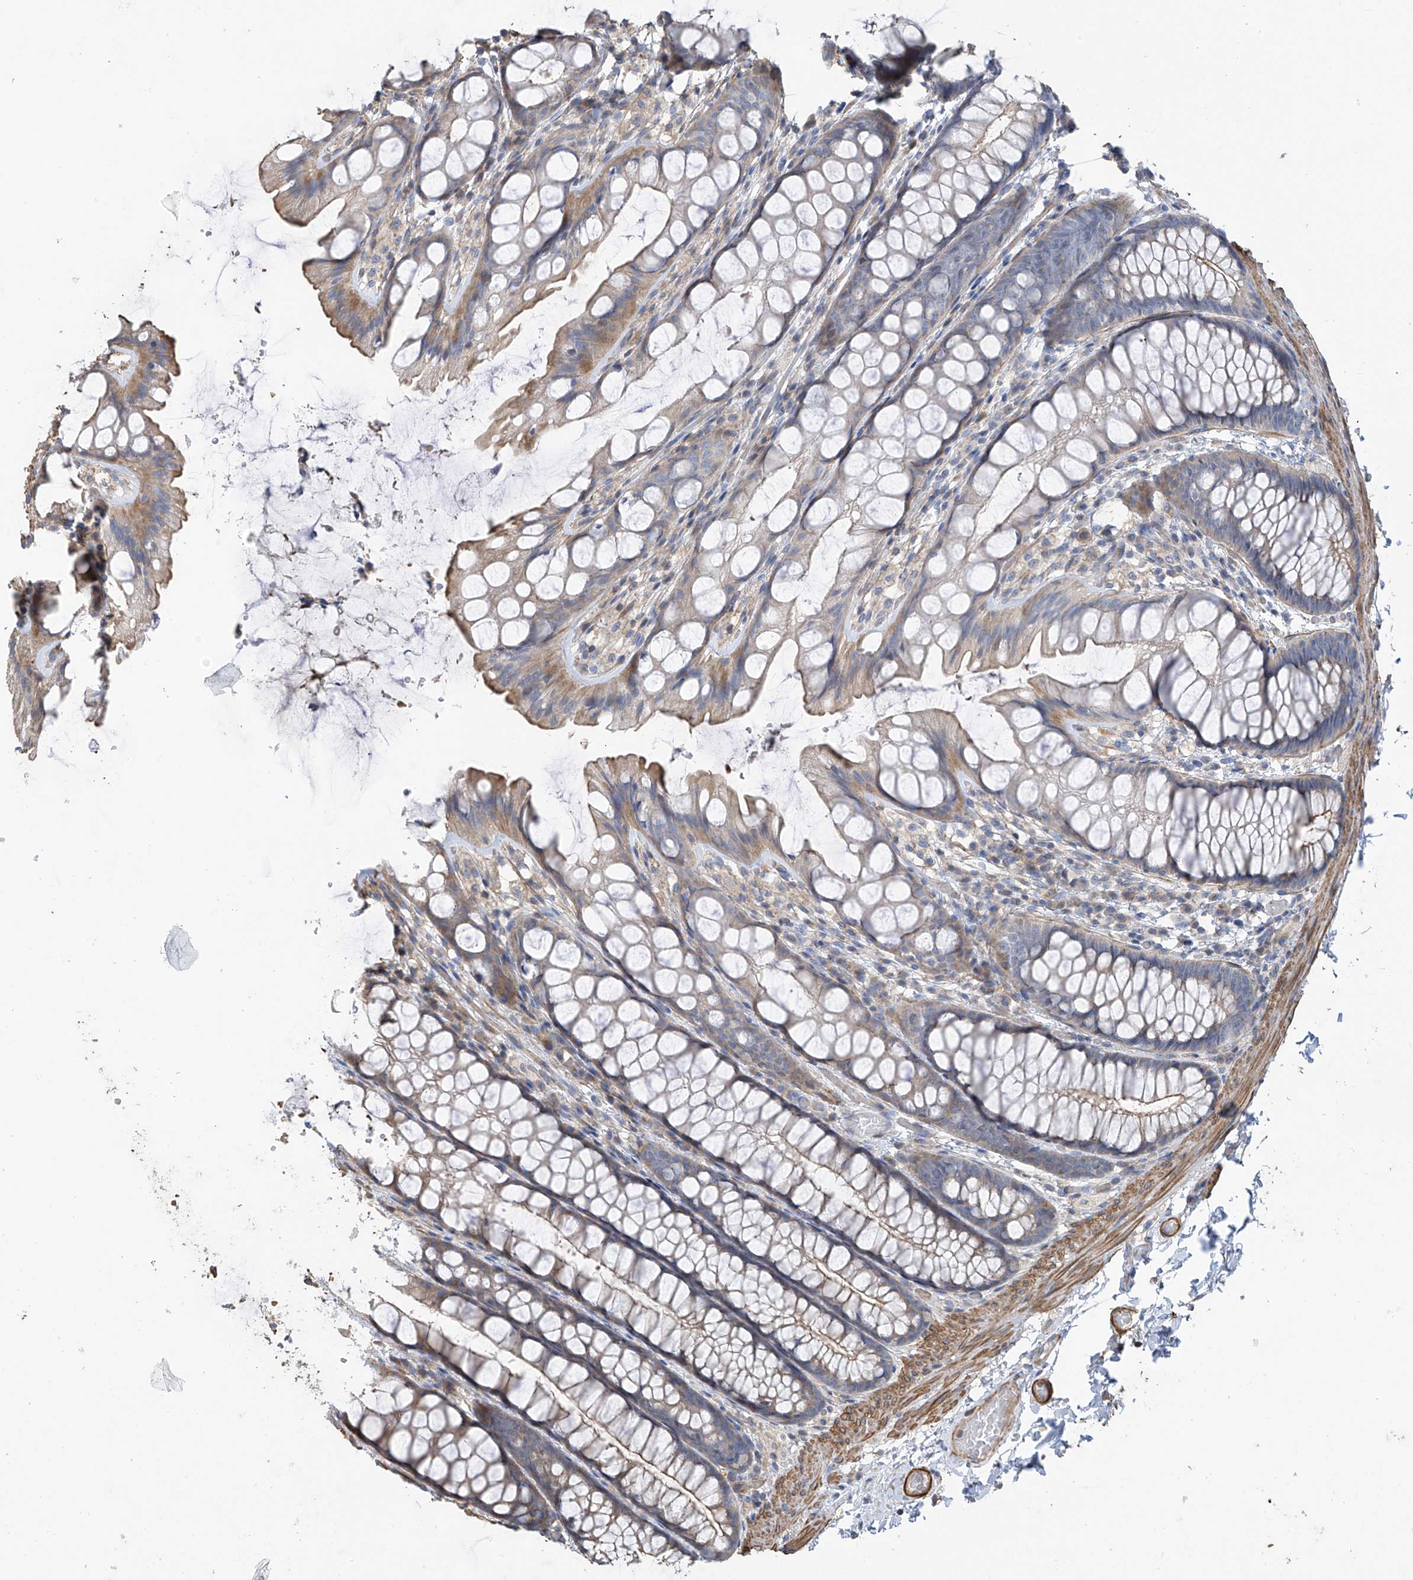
{"staining": {"intensity": "moderate", "quantity": ">75%", "location": "cytoplasmic/membranous"}, "tissue": "colon", "cell_type": "Endothelial cells", "image_type": "normal", "snomed": [{"axis": "morphology", "description": "Normal tissue, NOS"}, {"axis": "topography", "description": "Colon"}], "caption": "Immunohistochemical staining of unremarkable human colon exhibits medium levels of moderate cytoplasmic/membranous positivity in approximately >75% of endothelial cells. (DAB IHC with brightfield microscopy, high magnification).", "gene": "SLC43A3", "patient": {"sex": "male", "age": 47}}